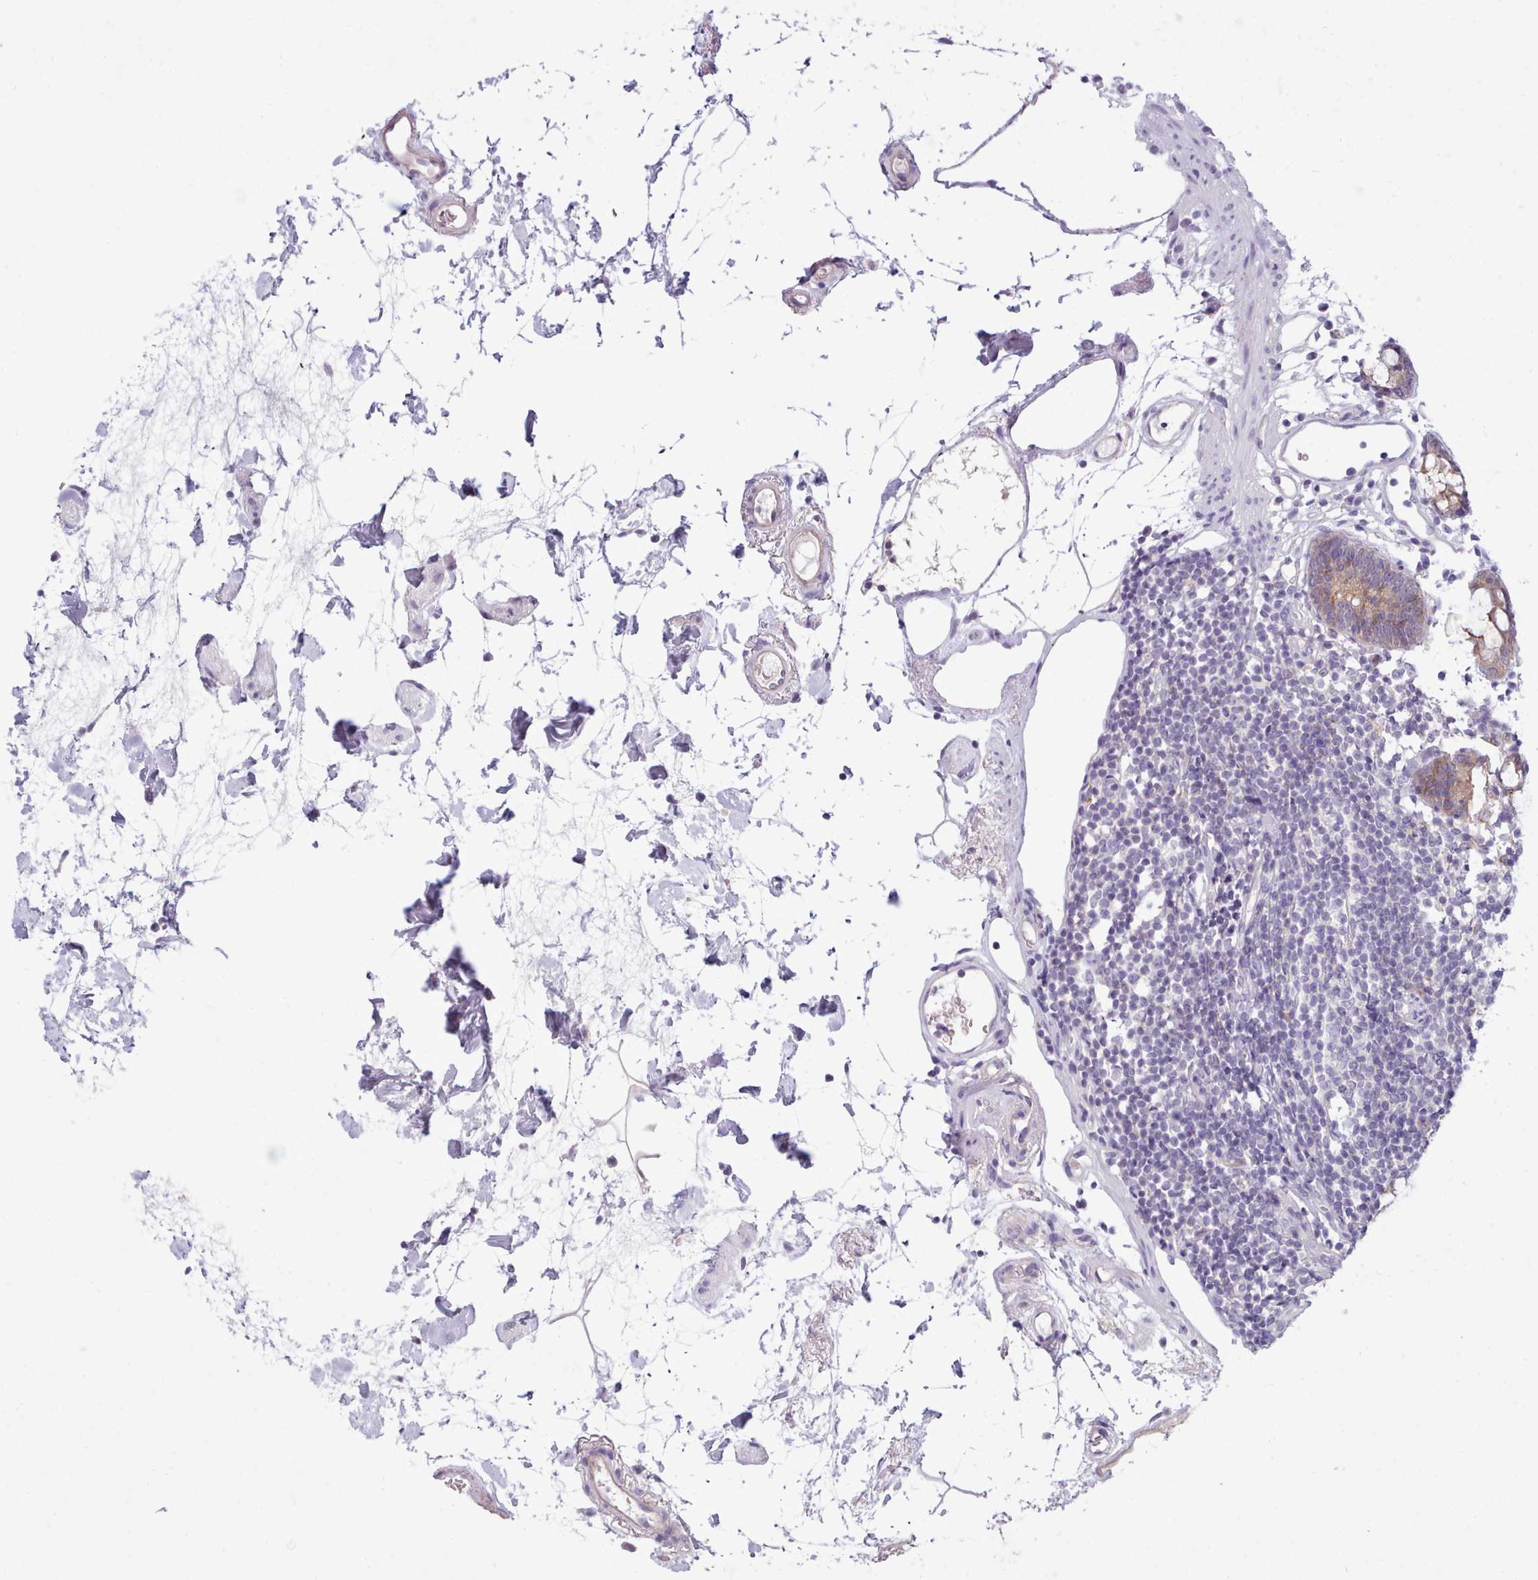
{"staining": {"intensity": "weak", "quantity": "25%-75%", "location": "cytoplasmic/membranous"}, "tissue": "colon", "cell_type": "Endothelial cells", "image_type": "normal", "snomed": [{"axis": "morphology", "description": "Normal tissue, NOS"}, {"axis": "topography", "description": "Colon"}], "caption": "A micrograph of human colon stained for a protein shows weak cytoplasmic/membranous brown staining in endothelial cells.", "gene": "CYP2A13", "patient": {"sex": "female", "age": 84}}